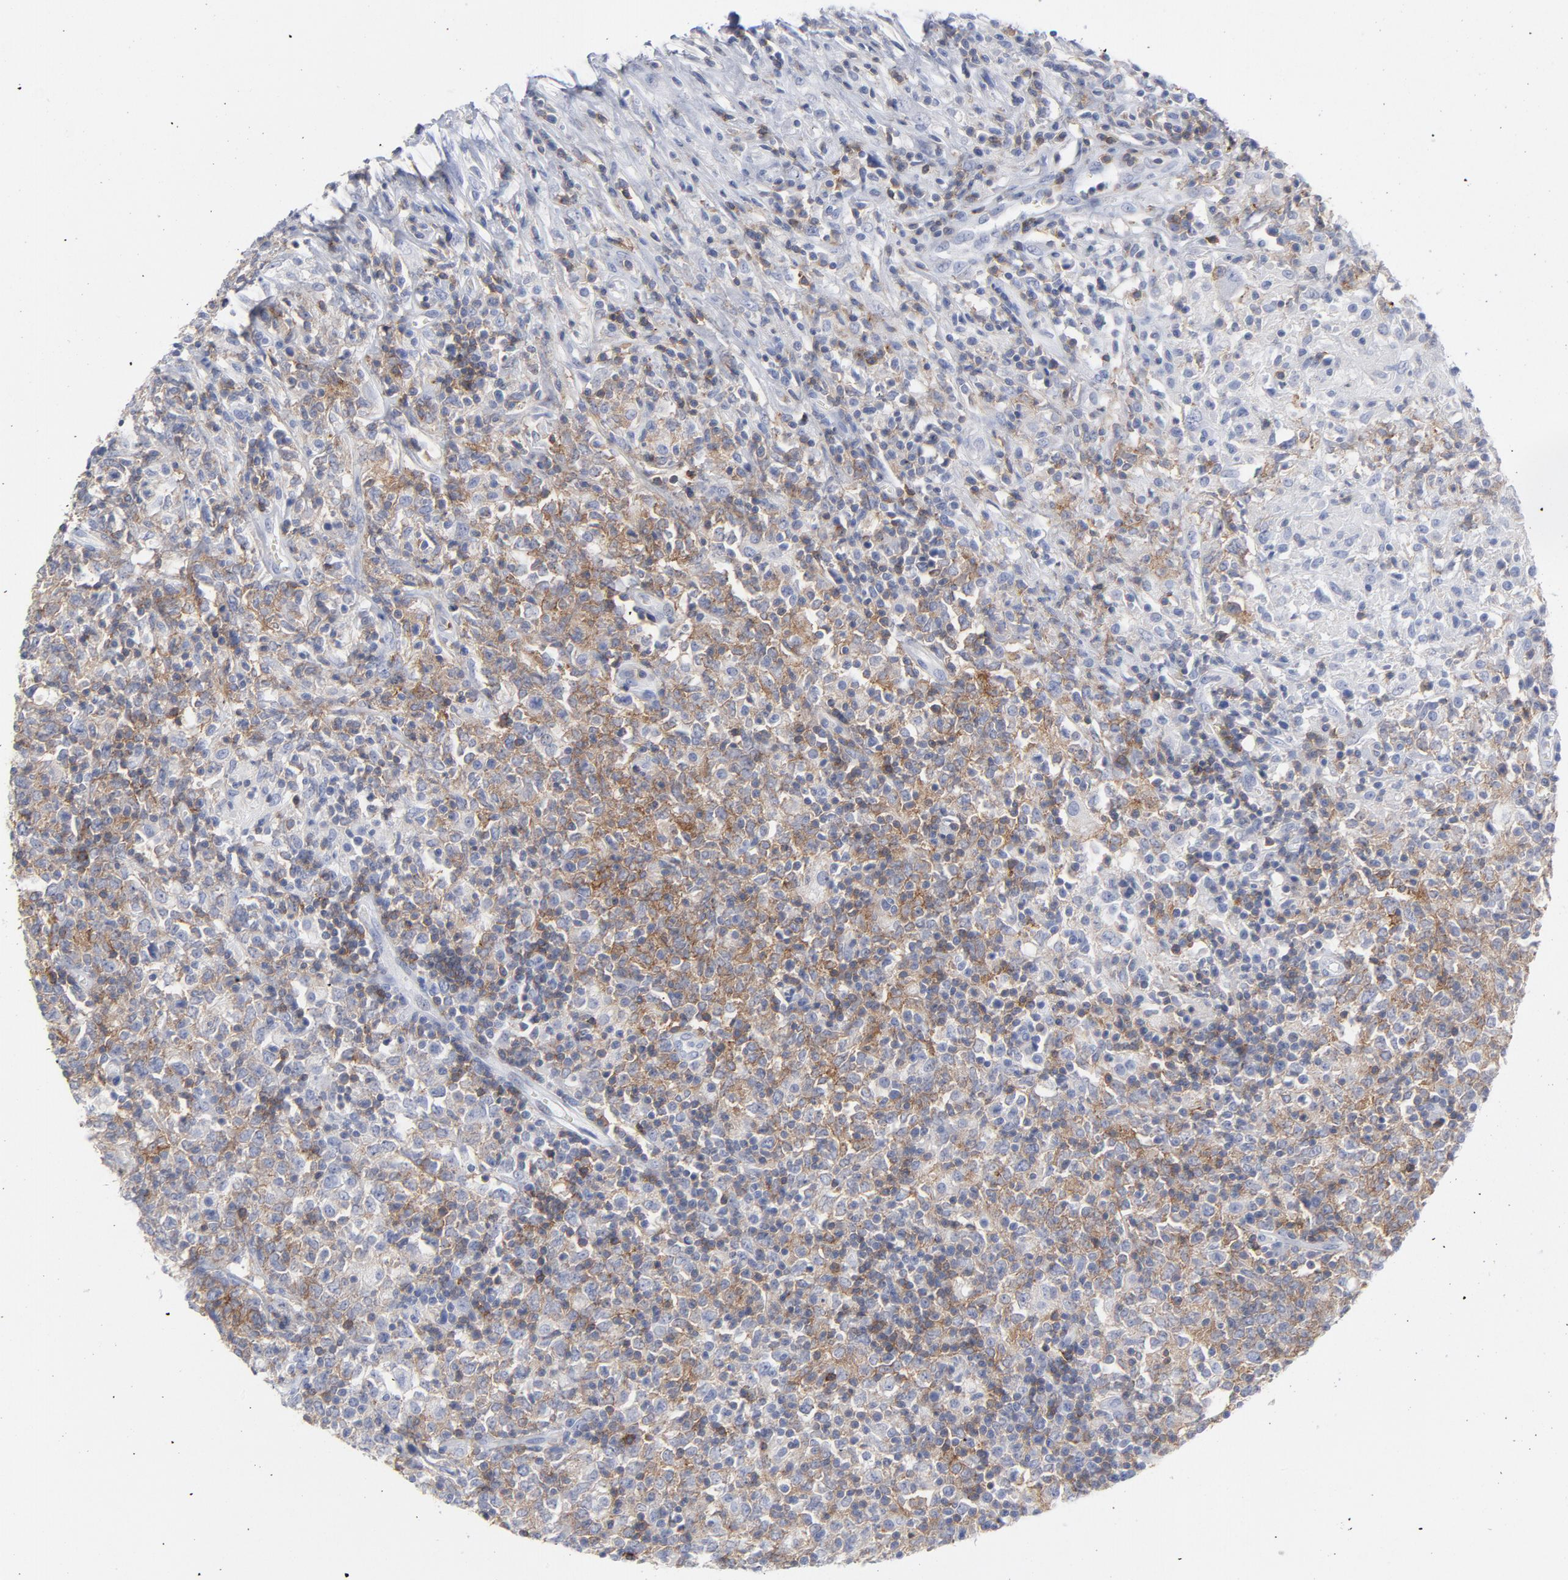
{"staining": {"intensity": "moderate", "quantity": "<25%", "location": "cytoplasmic/membranous"}, "tissue": "lymphoma", "cell_type": "Tumor cells", "image_type": "cancer", "snomed": [{"axis": "morphology", "description": "Malignant lymphoma, non-Hodgkin's type, High grade"}, {"axis": "topography", "description": "Lymph node"}], "caption": "IHC photomicrograph of malignant lymphoma, non-Hodgkin's type (high-grade) stained for a protein (brown), which displays low levels of moderate cytoplasmic/membranous positivity in approximately <25% of tumor cells.", "gene": "P2RY8", "patient": {"sex": "female", "age": 84}}